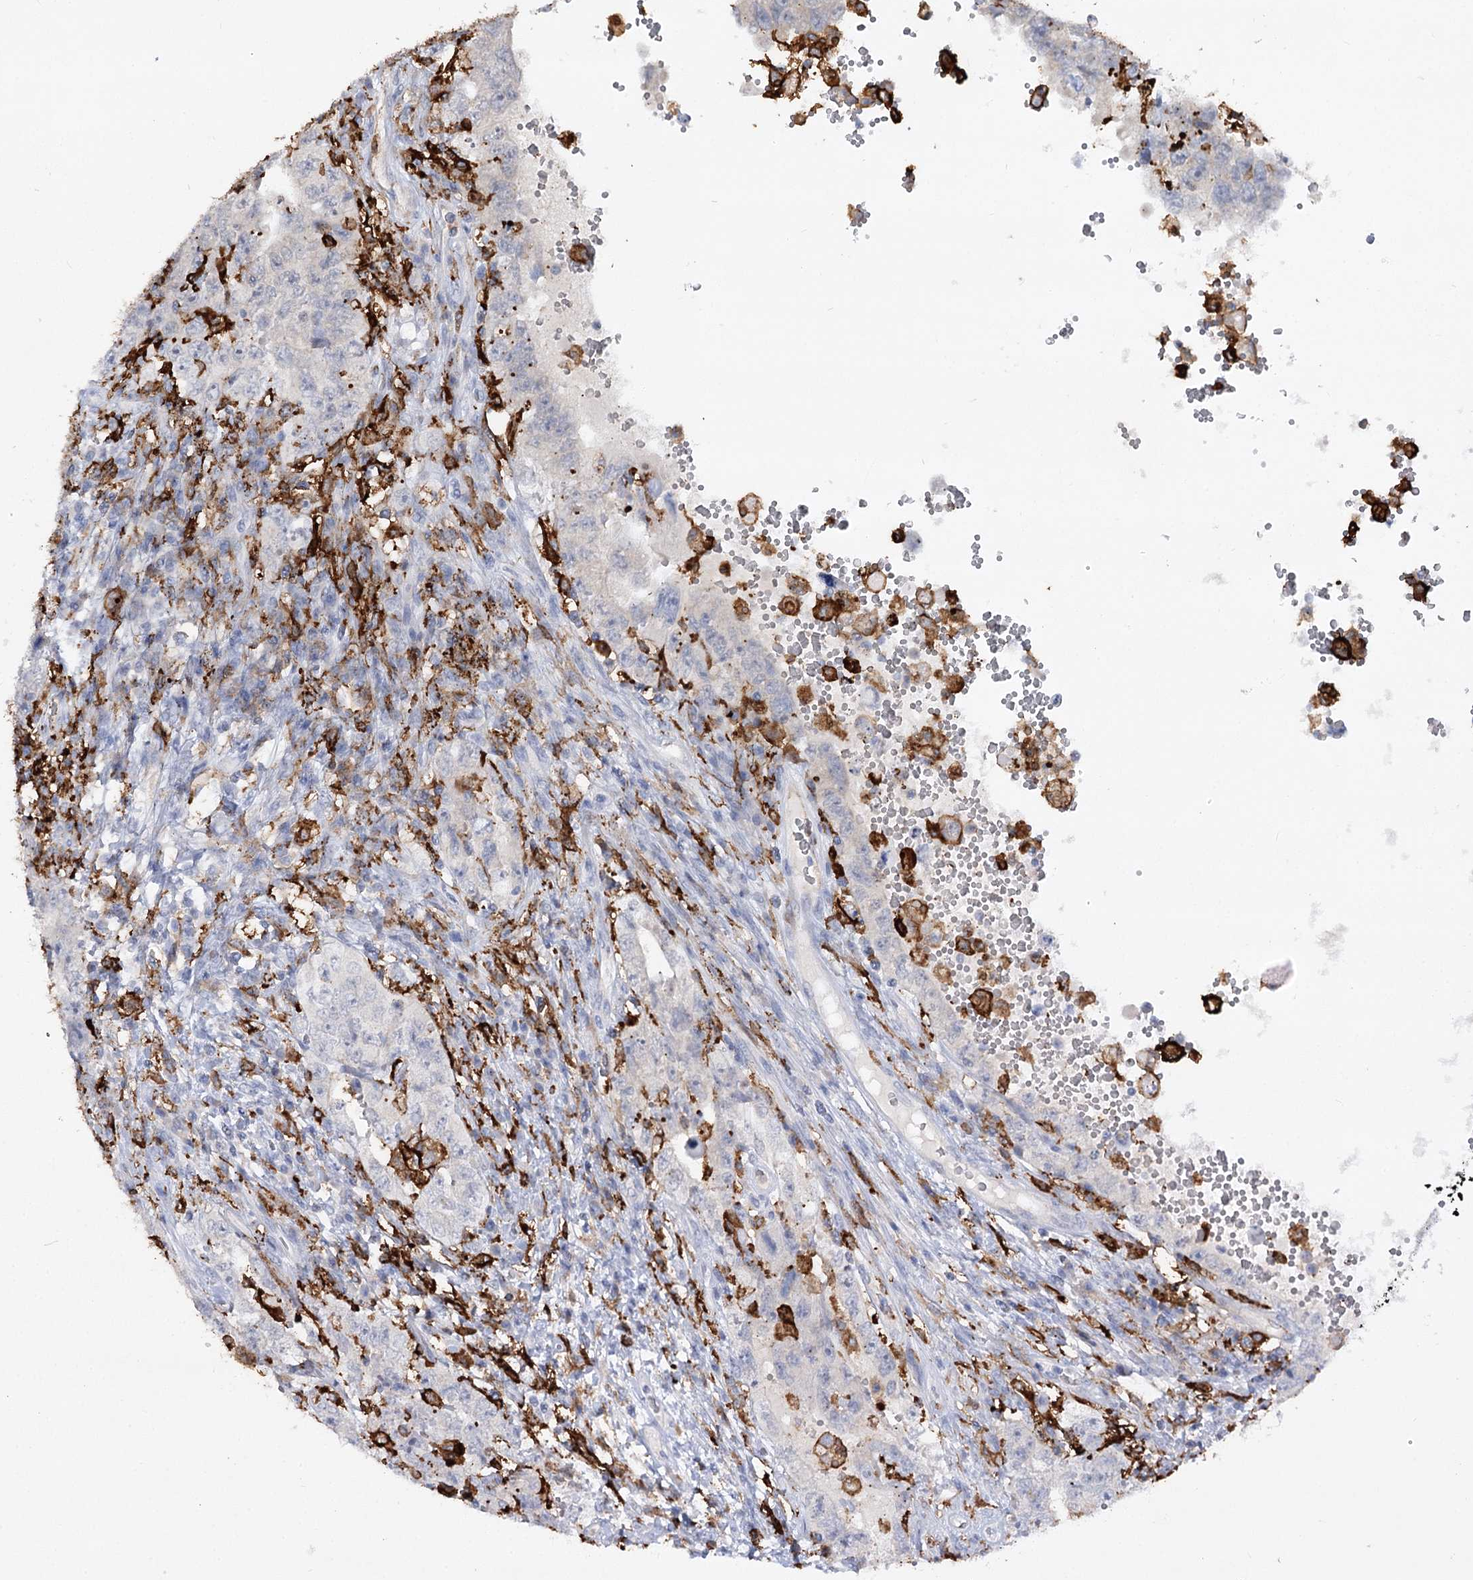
{"staining": {"intensity": "negative", "quantity": "none", "location": "none"}, "tissue": "testis cancer", "cell_type": "Tumor cells", "image_type": "cancer", "snomed": [{"axis": "morphology", "description": "Carcinoma, Embryonal, NOS"}, {"axis": "topography", "description": "Testis"}], "caption": "IHC histopathology image of human testis cancer (embryonal carcinoma) stained for a protein (brown), which demonstrates no staining in tumor cells.", "gene": "PIWIL4", "patient": {"sex": "male", "age": 26}}